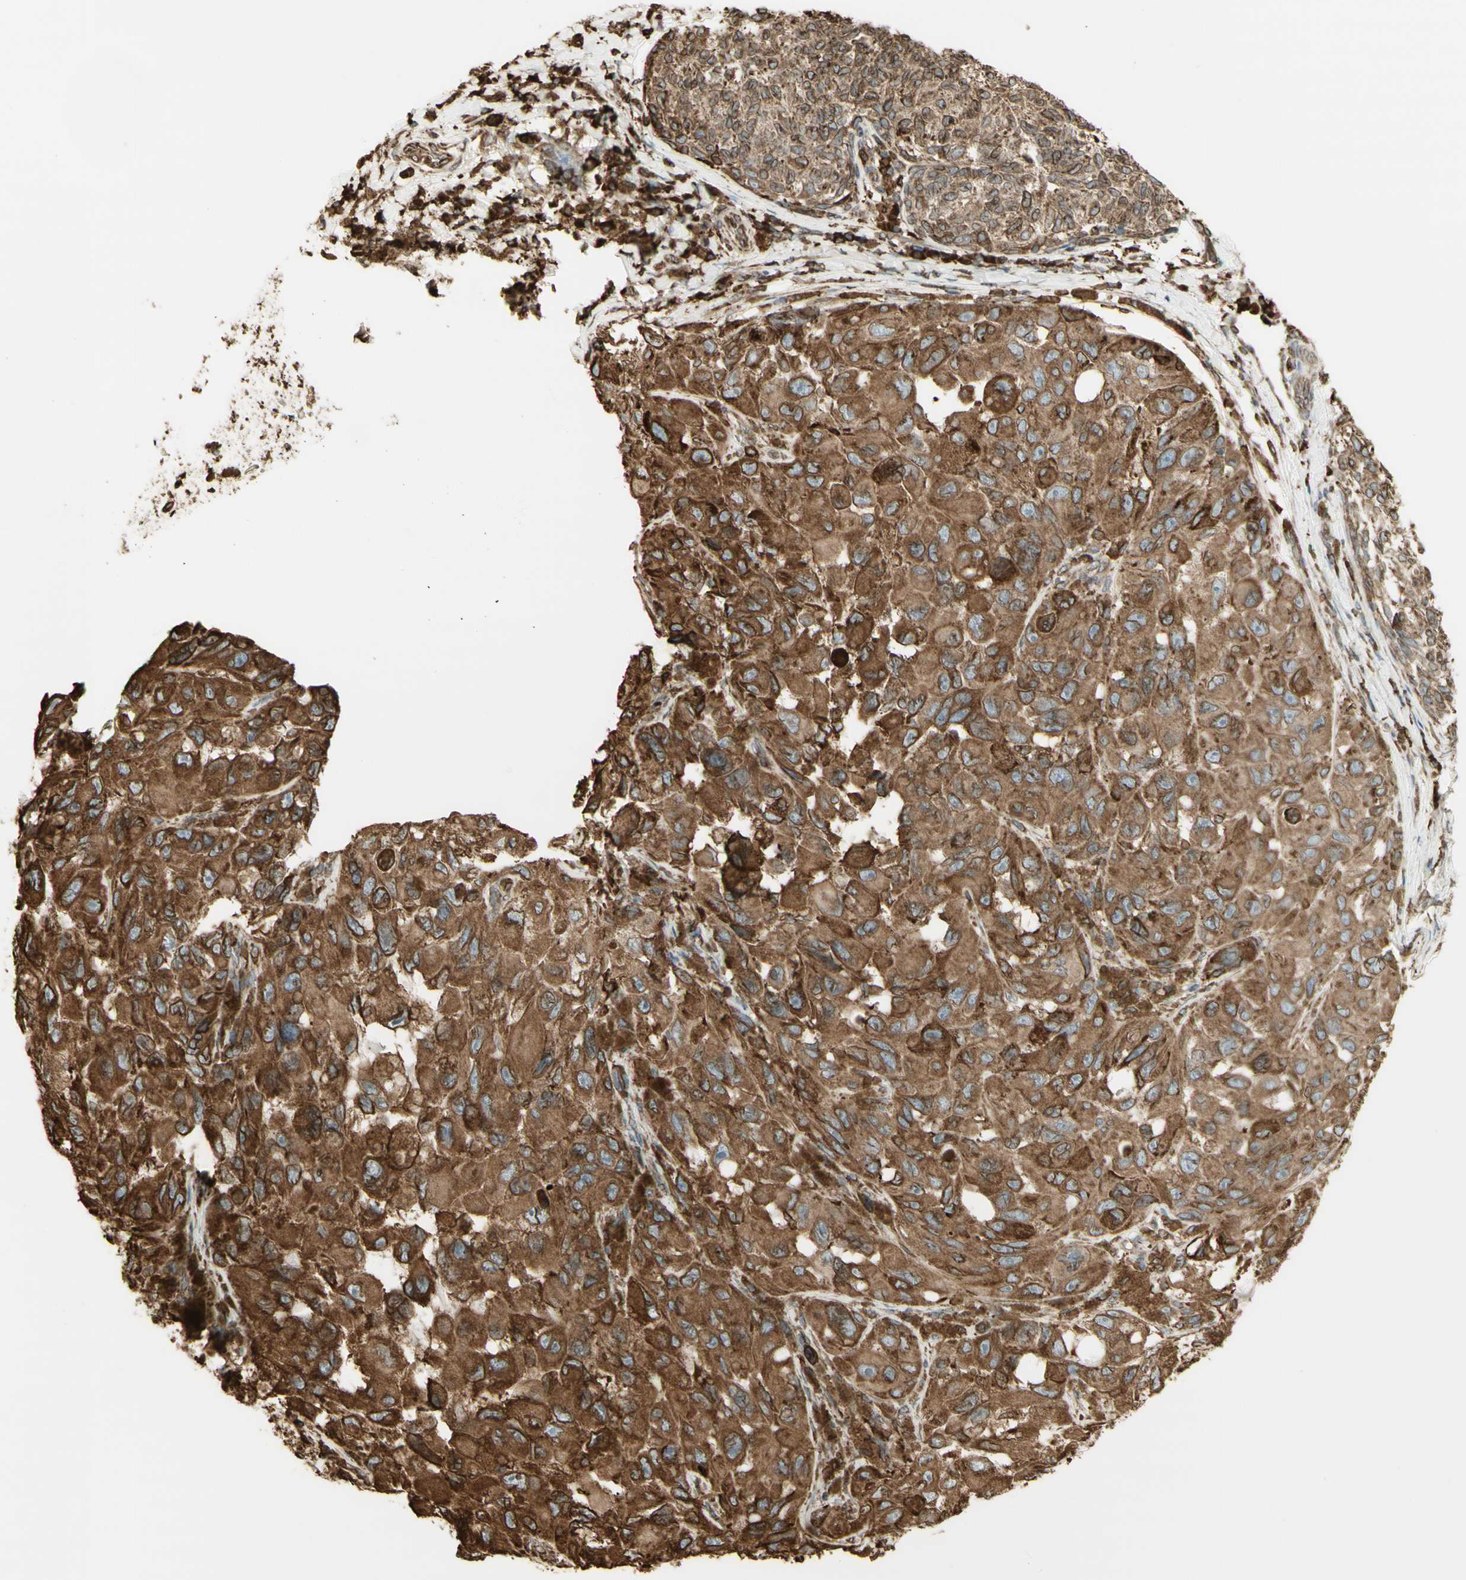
{"staining": {"intensity": "moderate", "quantity": ">75%", "location": "cytoplasmic/membranous"}, "tissue": "melanoma", "cell_type": "Tumor cells", "image_type": "cancer", "snomed": [{"axis": "morphology", "description": "Malignant melanoma, NOS"}, {"axis": "topography", "description": "Skin"}], "caption": "This is an image of immunohistochemistry staining of malignant melanoma, which shows moderate staining in the cytoplasmic/membranous of tumor cells.", "gene": "CANX", "patient": {"sex": "female", "age": 73}}